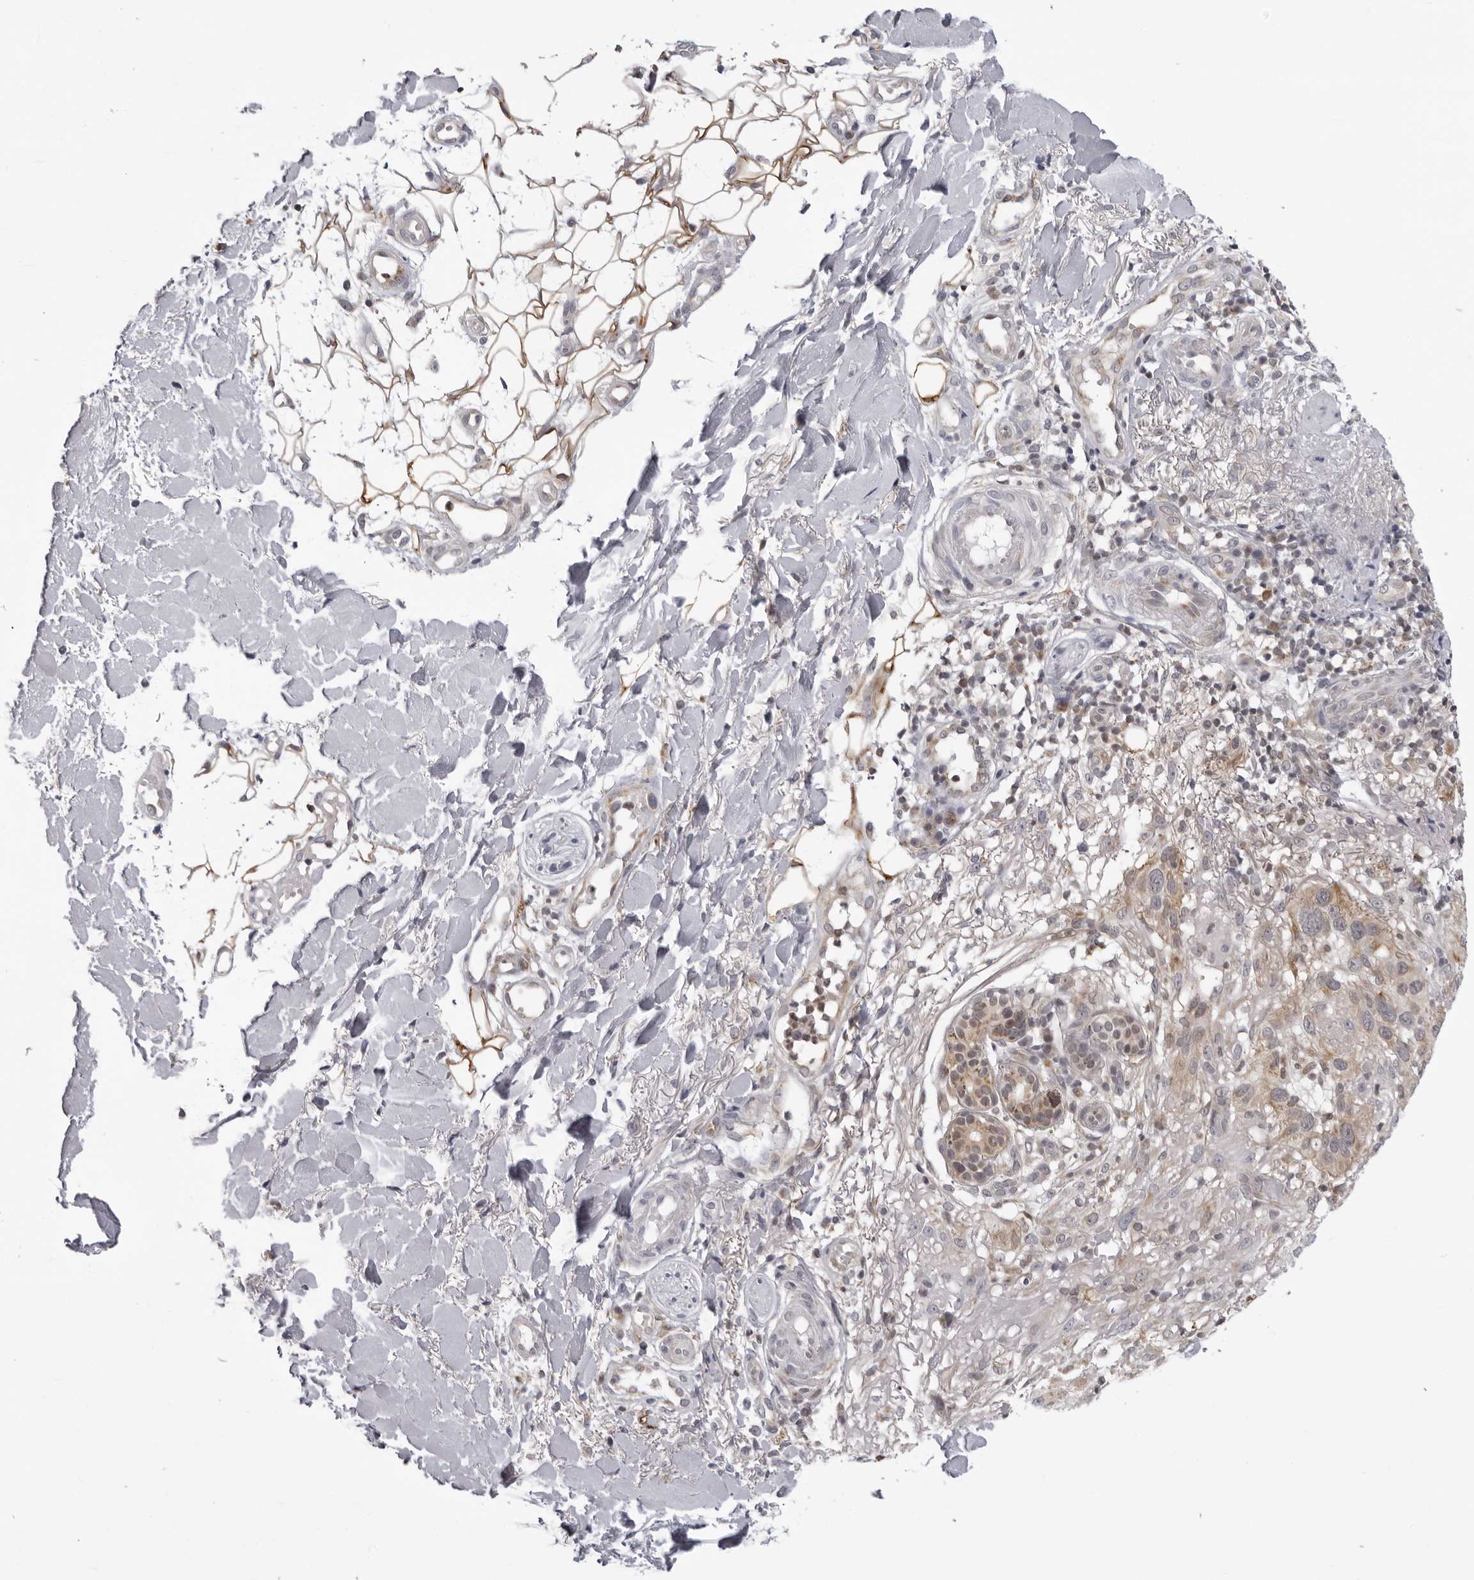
{"staining": {"intensity": "weak", "quantity": "<25%", "location": "cytoplasmic/membranous"}, "tissue": "skin cancer", "cell_type": "Tumor cells", "image_type": "cancer", "snomed": [{"axis": "morphology", "description": "Normal tissue, NOS"}, {"axis": "morphology", "description": "Squamous cell carcinoma, NOS"}, {"axis": "topography", "description": "Skin"}], "caption": "DAB immunohistochemical staining of human squamous cell carcinoma (skin) displays no significant expression in tumor cells.", "gene": "MRPS15", "patient": {"sex": "female", "age": 96}}